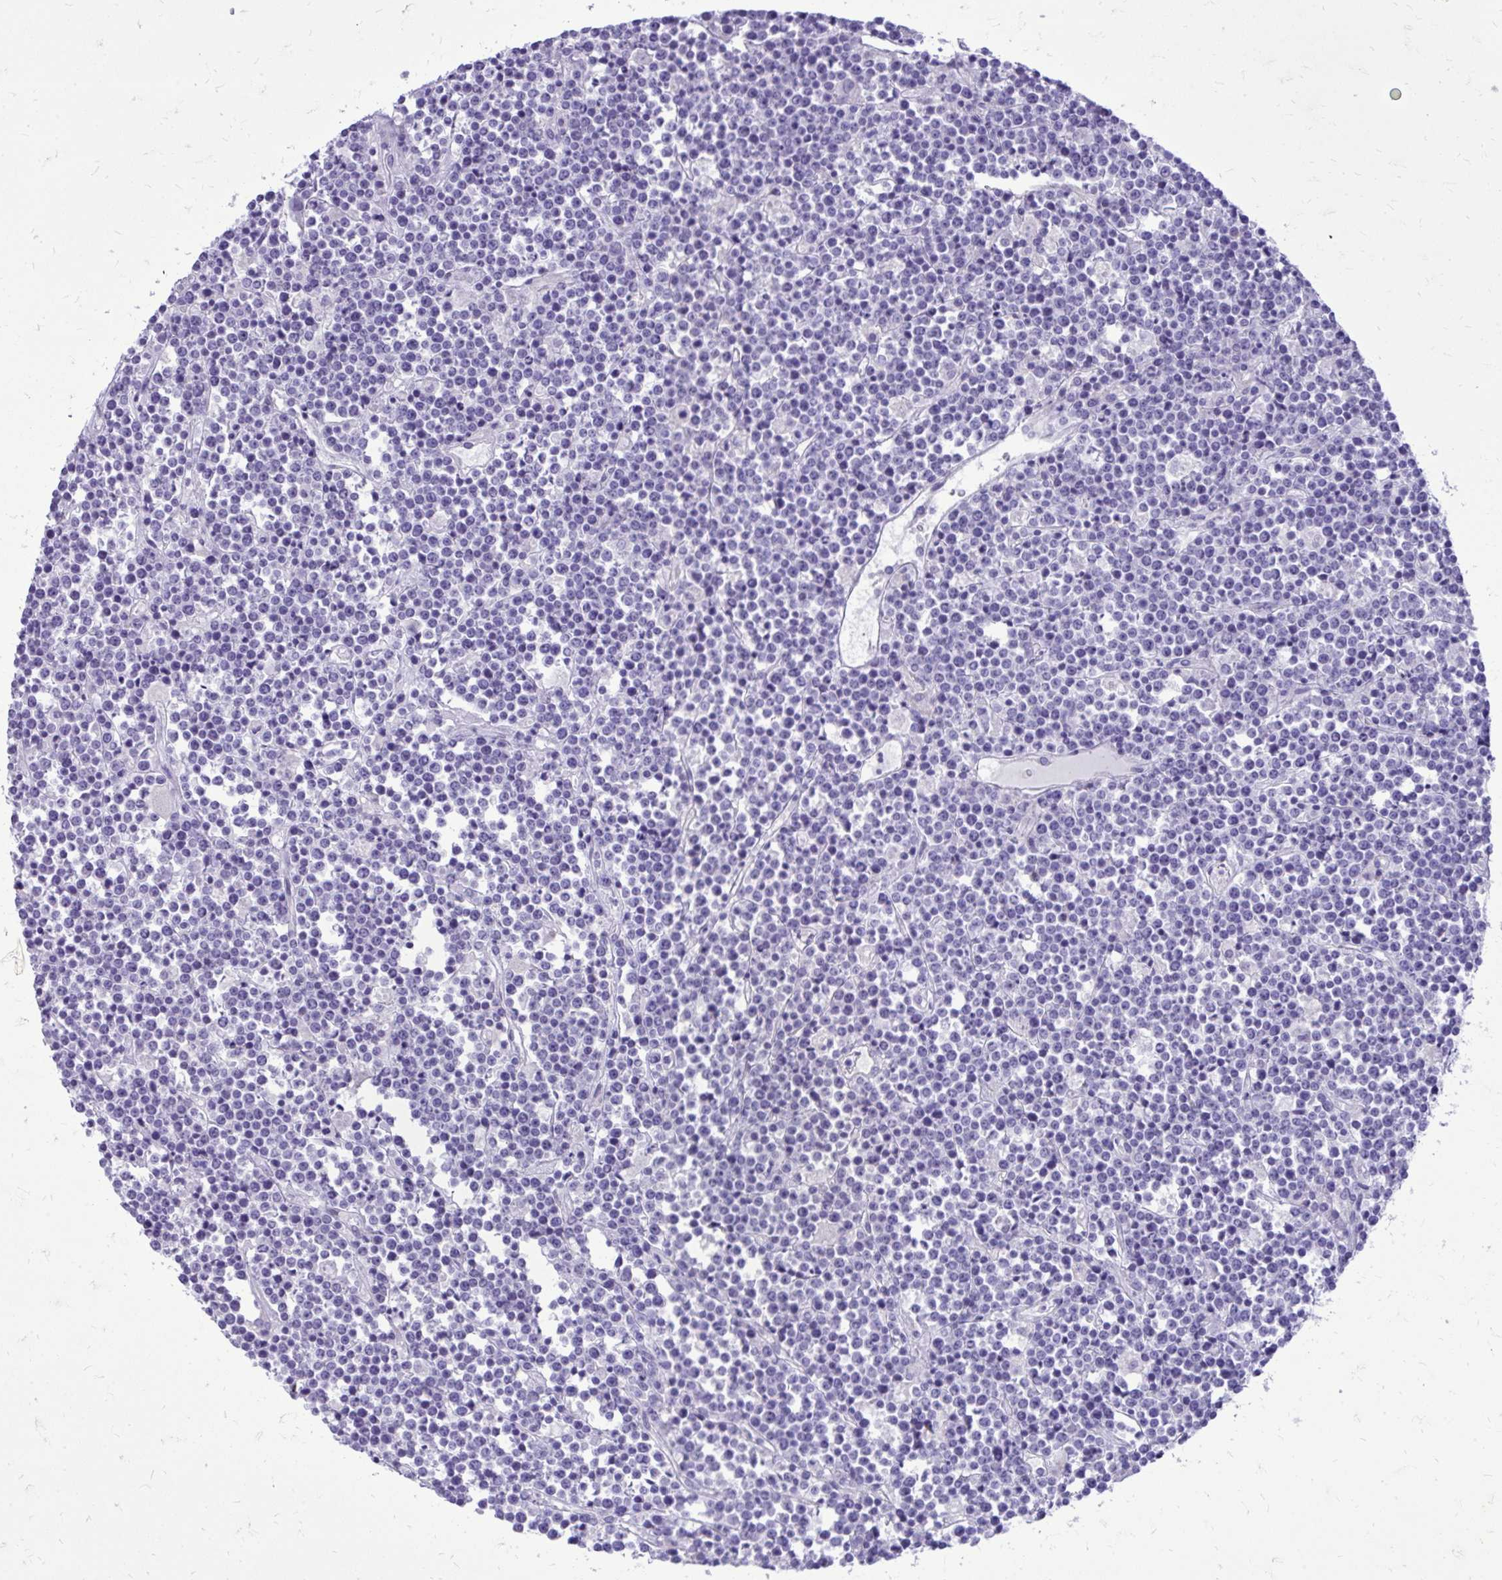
{"staining": {"intensity": "negative", "quantity": "none", "location": "none"}, "tissue": "lymphoma", "cell_type": "Tumor cells", "image_type": "cancer", "snomed": [{"axis": "morphology", "description": "Malignant lymphoma, non-Hodgkin's type, High grade"}, {"axis": "topography", "description": "Ovary"}], "caption": "An image of malignant lymphoma, non-Hodgkin's type (high-grade) stained for a protein displays no brown staining in tumor cells.", "gene": "BCL6B", "patient": {"sex": "female", "age": 56}}